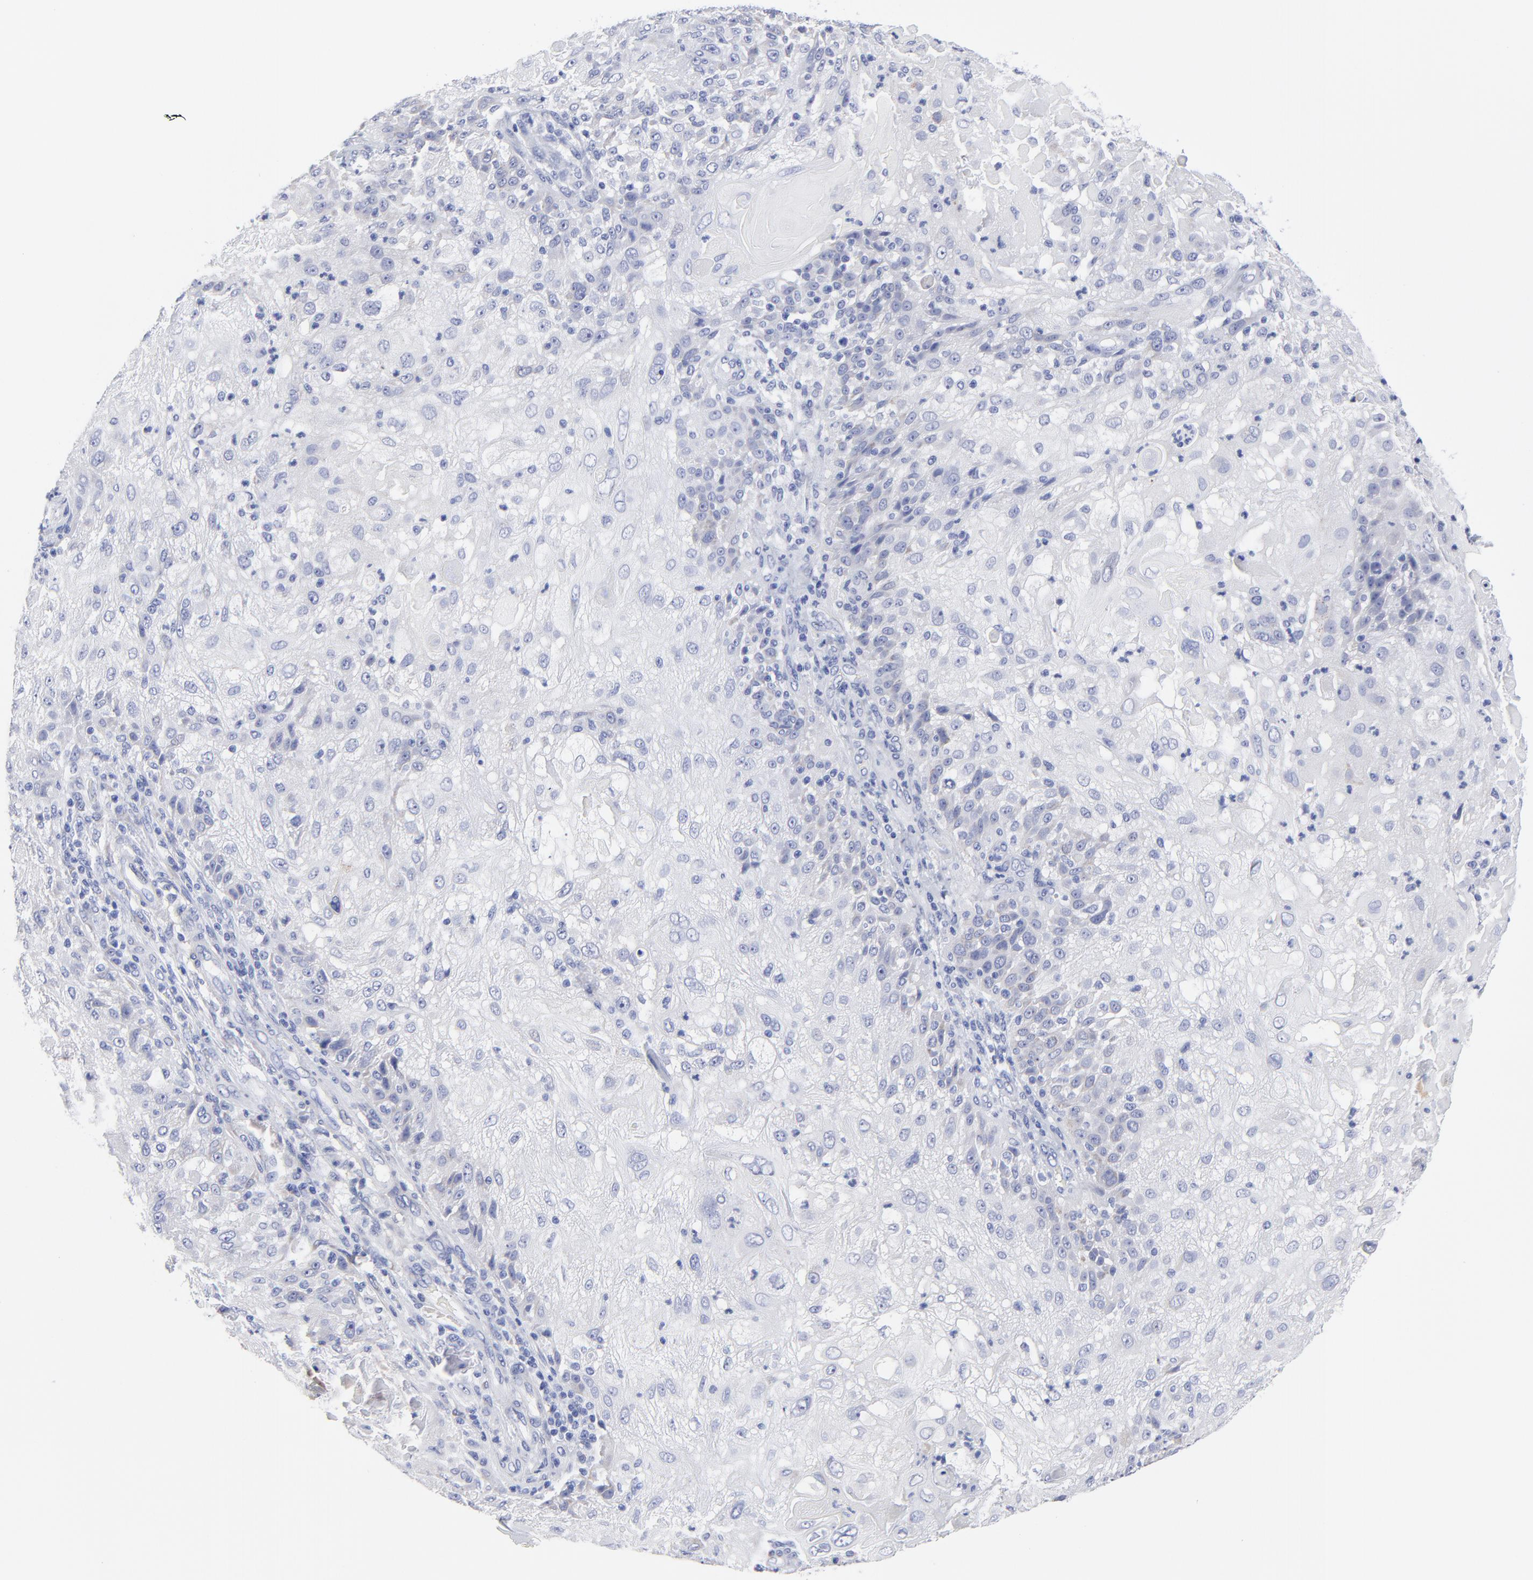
{"staining": {"intensity": "negative", "quantity": "none", "location": "none"}, "tissue": "skin cancer", "cell_type": "Tumor cells", "image_type": "cancer", "snomed": [{"axis": "morphology", "description": "Normal tissue, NOS"}, {"axis": "morphology", "description": "Squamous cell carcinoma, NOS"}, {"axis": "topography", "description": "Skin"}], "caption": "Protein analysis of squamous cell carcinoma (skin) reveals no significant expression in tumor cells.", "gene": "DUSP9", "patient": {"sex": "female", "age": 83}}